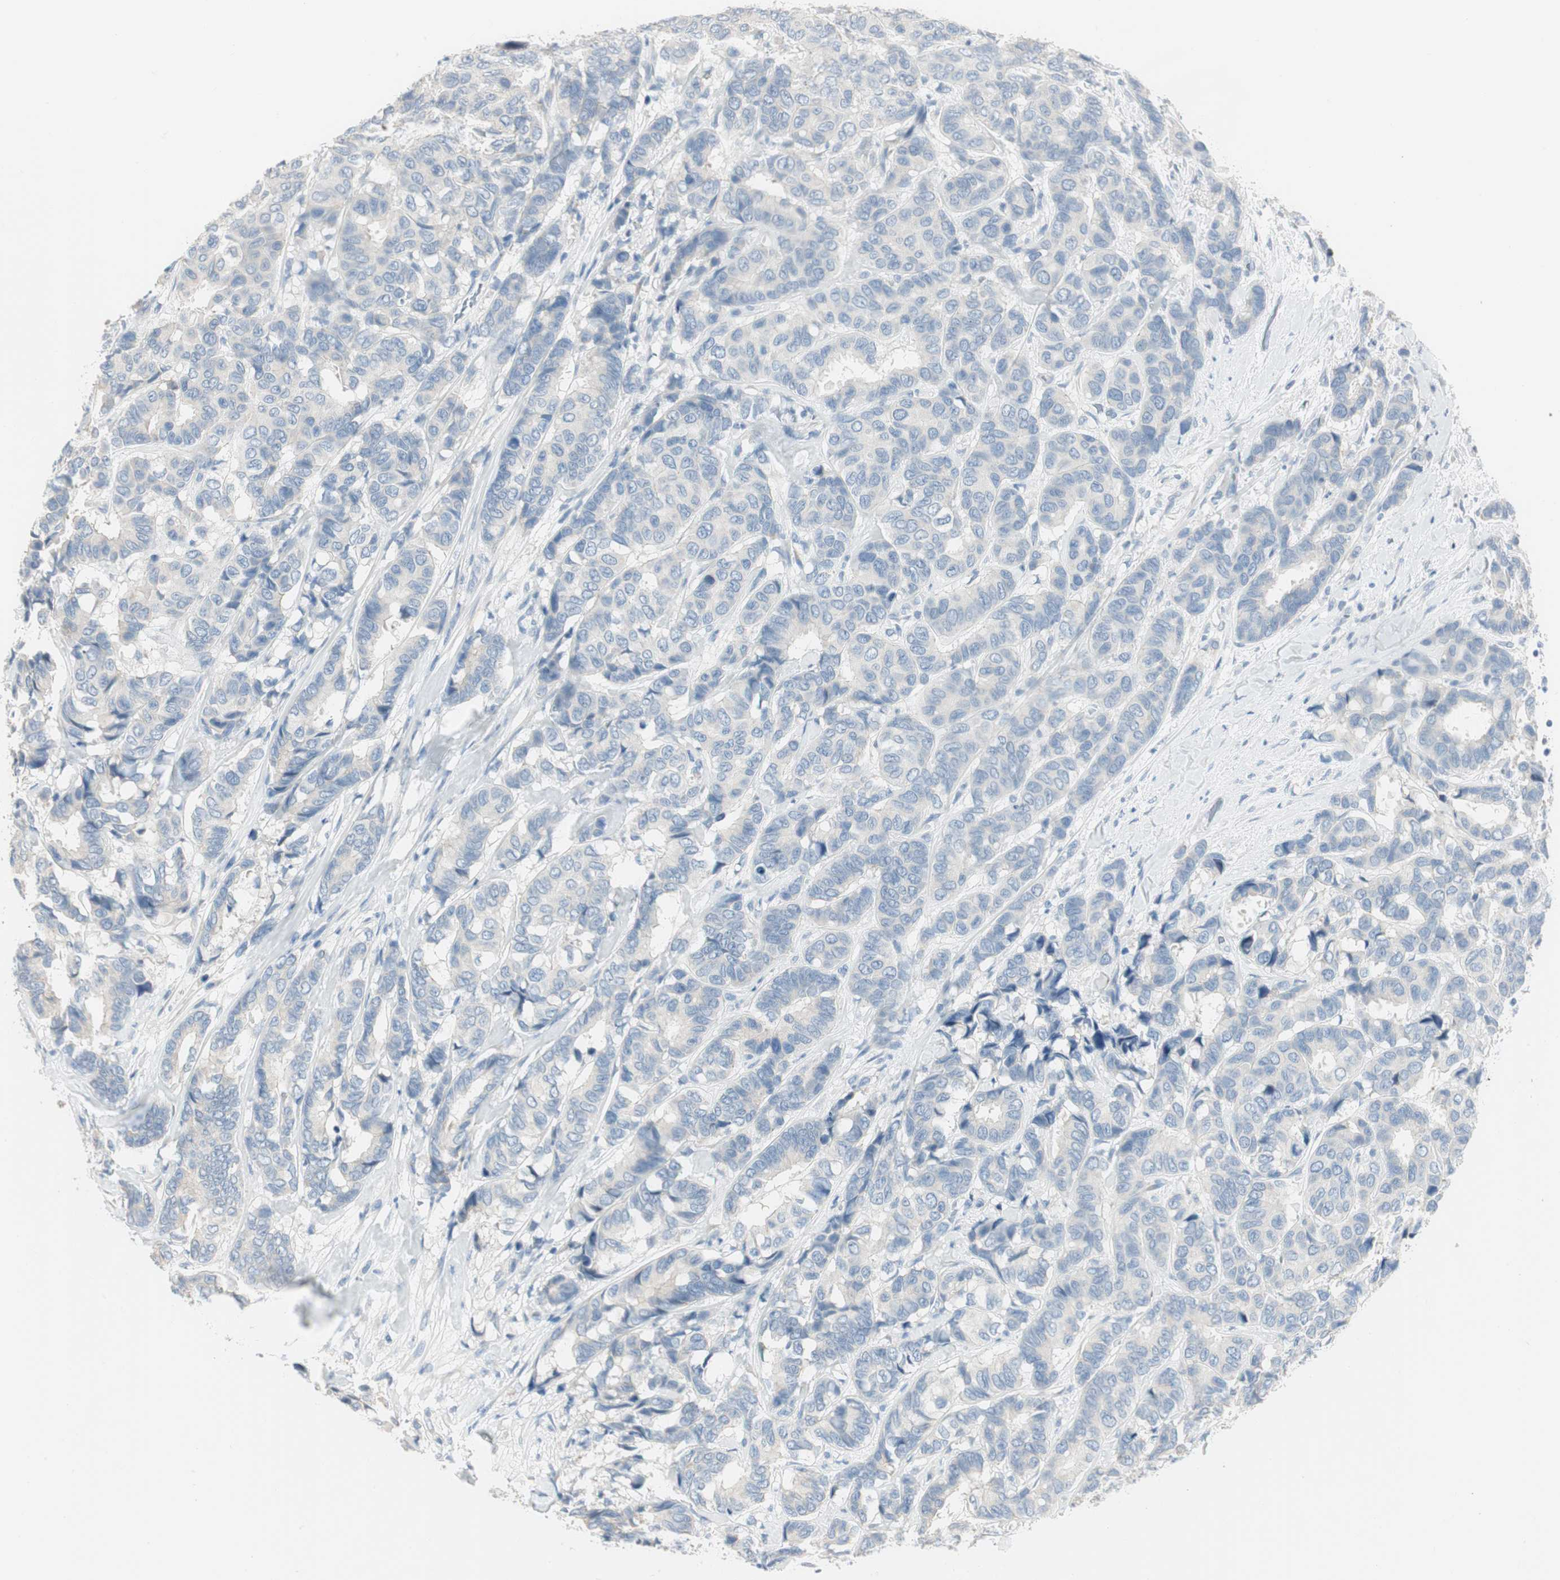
{"staining": {"intensity": "negative", "quantity": "none", "location": "none"}, "tissue": "breast cancer", "cell_type": "Tumor cells", "image_type": "cancer", "snomed": [{"axis": "morphology", "description": "Duct carcinoma"}, {"axis": "topography", "description": "Breast"}], "caption": "Tumor cells are negative for brown protein staining in invasive ductal carcinoma (breast).", "gene": "SPINK4", "patient": {"sex": "female", "age": 87}}